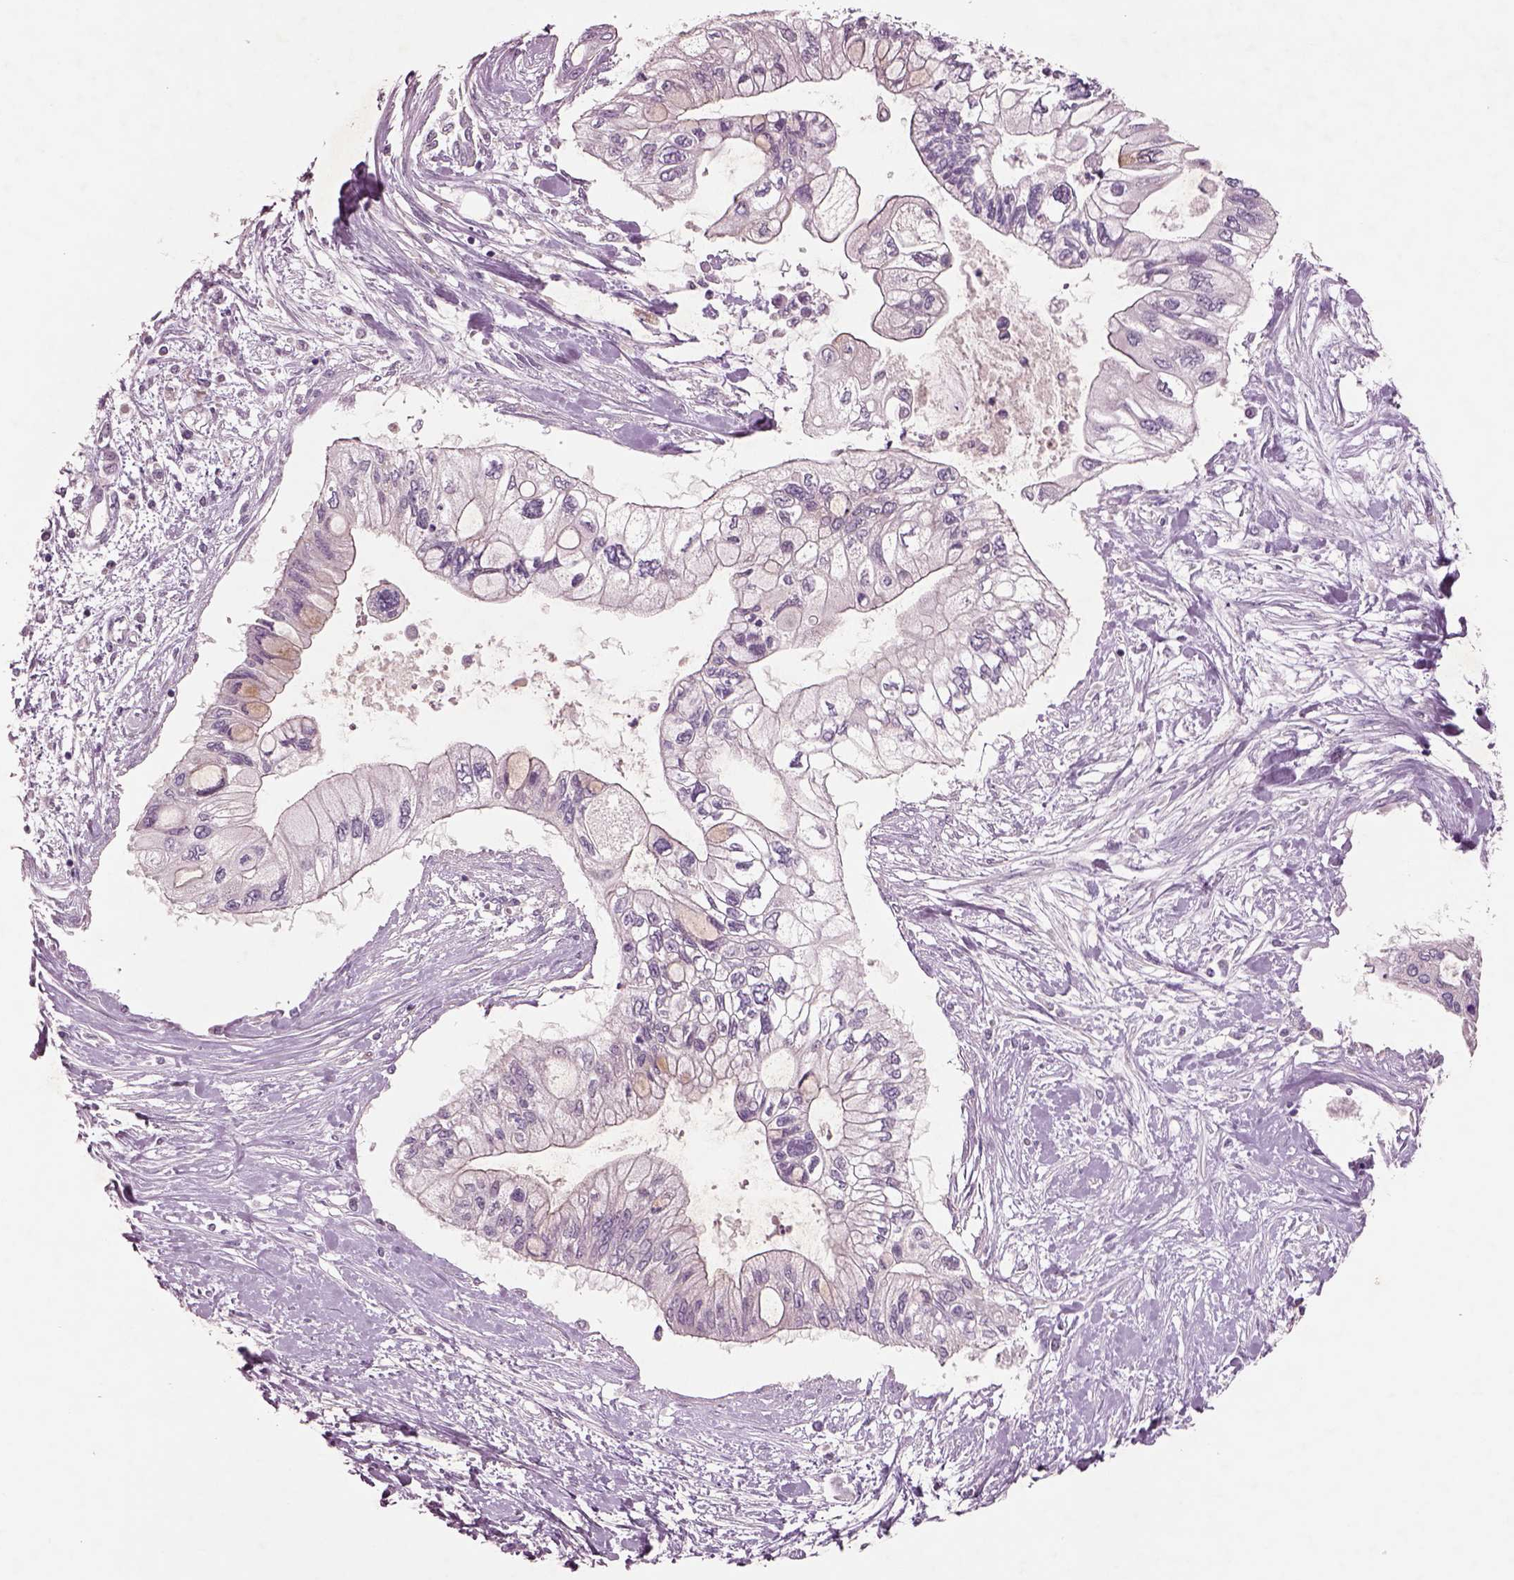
{"staining": {"intensity": "negative", "quantity": "none", "location": "none"}, "tissue": "pancreatic cancer", "cell_type": "Tumor cells", "image_type": "cancer", "snomed": [{"axis": "morphology", "description": "Adenocarcinoma, NOS"}, {"axis": "topography", "description": "Pancreas"}], "caption": "This is an immunohistochemistry (IHC) photomicrograph of human adenocarcinoma (pancreatic). There is no positivity in tumor cells.", "gene": "DUOXA2", "patient": {"sex": "female", "age": 77}}